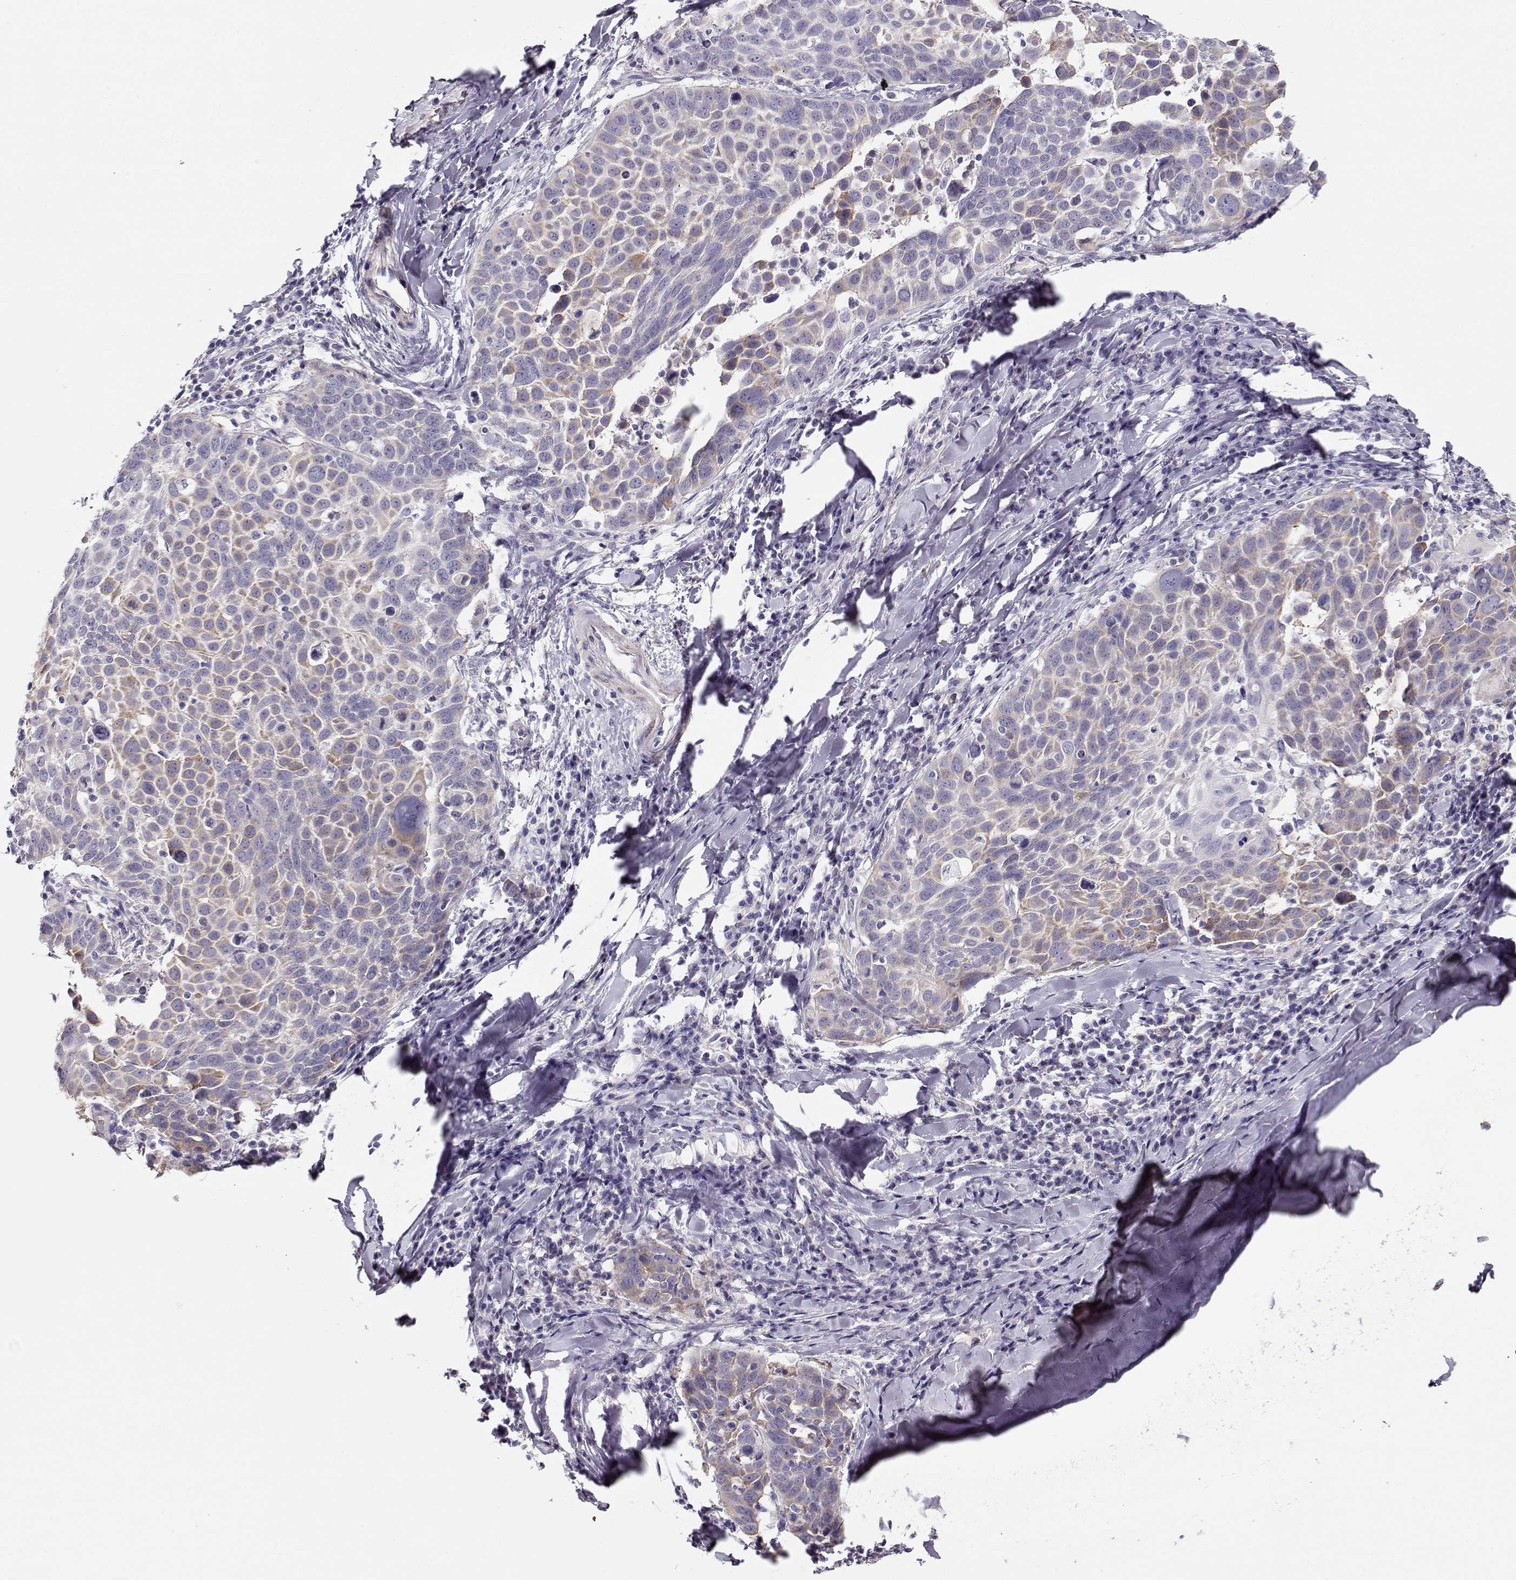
{"staining": {"intensity": "weak", "quantity": "<25%", "location": "cytoplasmic/membranous"}, "tissue": "lung cancer", "cell_type": "Tumor cells", "image_type": "cancer", "snomed": [{"axis": "morphology", "description": "Squamous cell carcinoma, NOS"}, {"axis": "topography", "description": "Lung"}], "caption": "Immunohistochemistry histopathology image of neoplastic tissue: human lung cancer stained with DAB exhibits no significant protein positivity in tumor cells. Brightfield microscopy of immunohistochemistry stained with DAB (brown) and hematoxylin (blue), captured at high magnification.", "gene": "RBM44", "patient": {"sex": "male", "age": 57}}